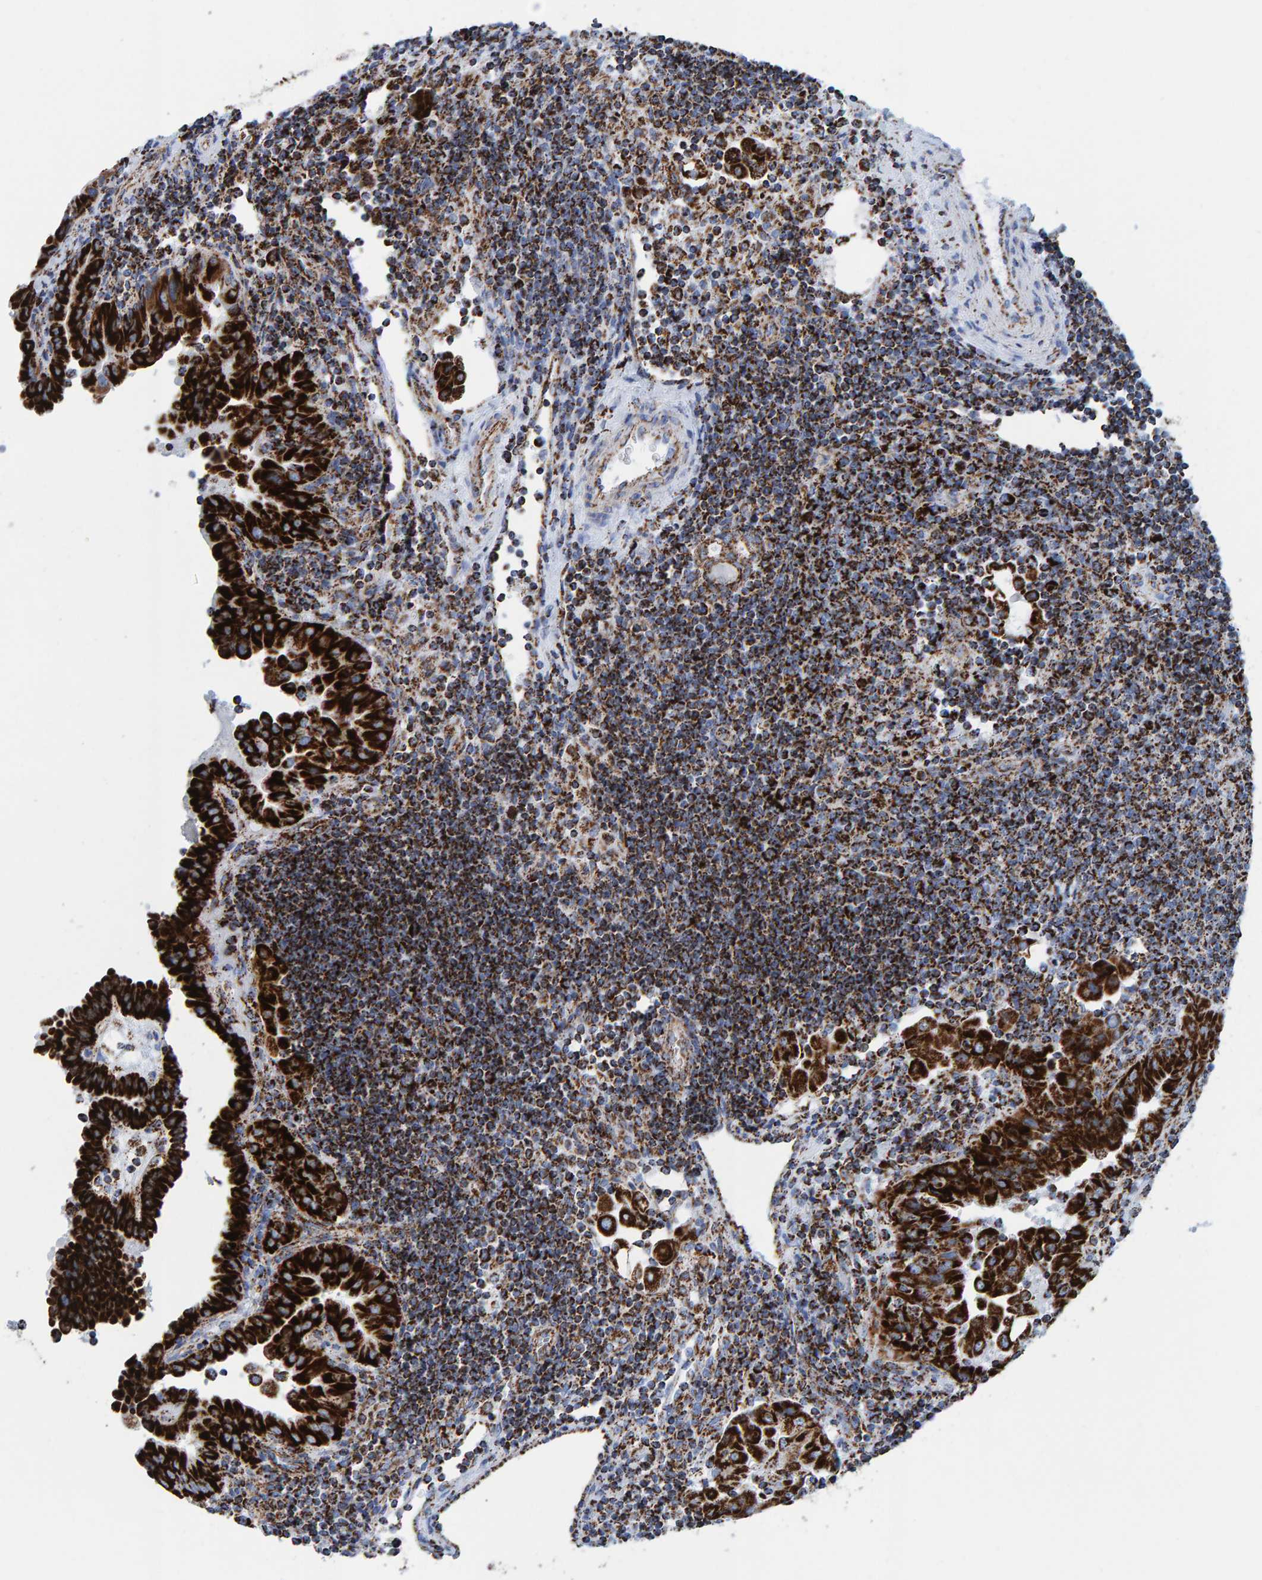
{"staining": {"intensity": "strong", "quantity": ">75%", "location": "cytoplasmic/membranous"}, "tissue": "thyroid cancer", "cell_type": "Tumor cells", "image_type": "cancer", "snomed": [{"axis": "morphology", "description": "Papillary adenocarcinoma, NOS"}, {"axis": "topography", "description": "Thyroid gland"}], "caption": "Thyroid cancer (papillary adenocarcinoma) tissue exhibits strong cytoplasmic/membranous staining in about >75% of tumor cells Nuclei are stained in blue.", "gene": "ENSG00000262660", "patient": {"sex": "male", "age": 33}}